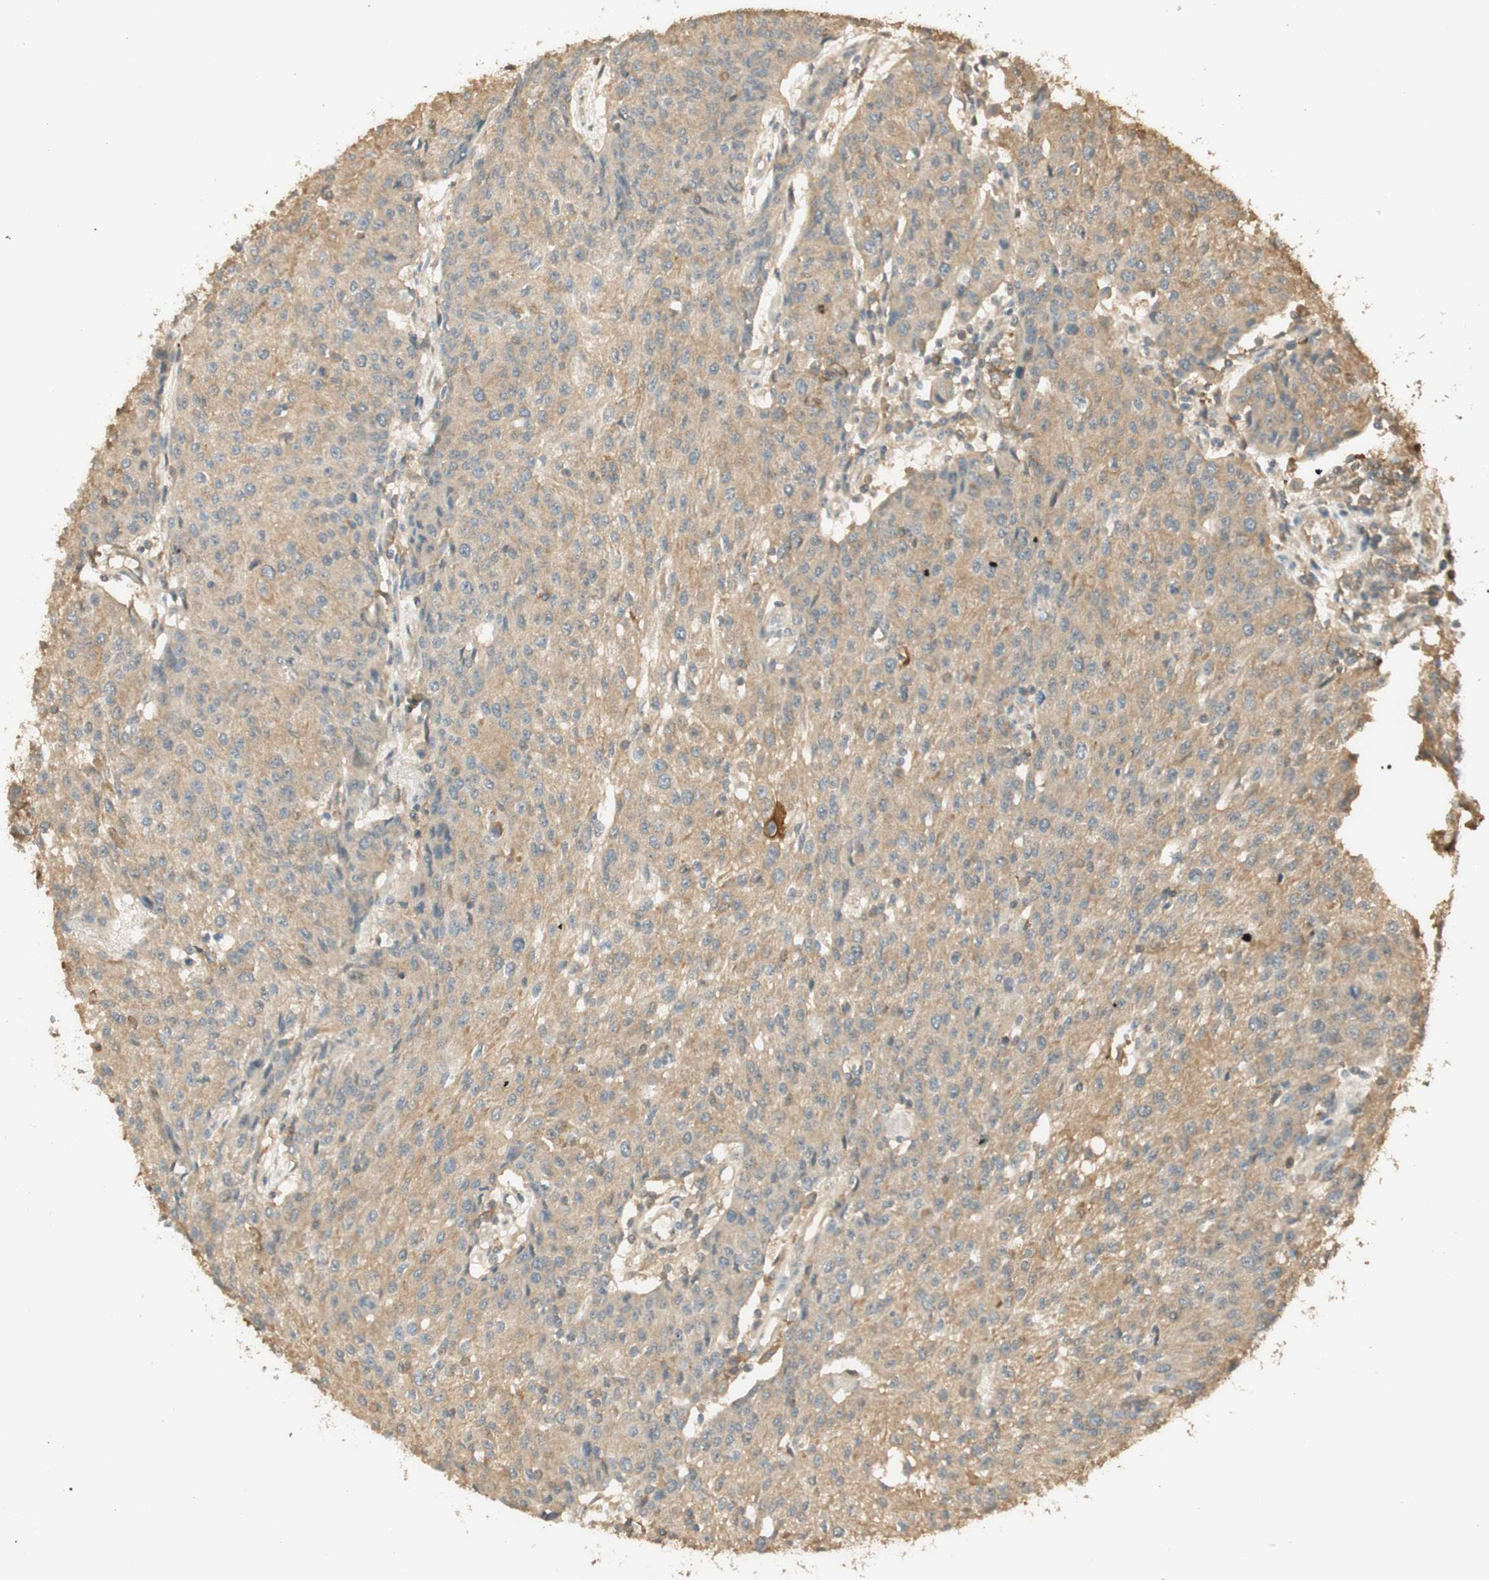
{"staining": {"intensity": "moderate", "quantity": ">75%", "location": "cytoplasmic/membranous"}, "tissue": "urothelial cancer", "cell_type": "Tumor cells", "image_type": "cancer", "snomed": [{"axis": "morphology", "description": "Urothelial carcinoma, High grade"}, {"axis": "topography", "description": "Urinary bladder"}], "caption": "IHC micrograph of neoplastic tissue: human urothelial carcinoma (high-grade) stained using immunohistochemistry shows medium levels of moderate protein expression localized specifically in the cytoplasmic/membranous of tumor cells, appearing as a cytoplasmic/membranous brown color.", "gene": "AGER", "patient": {"sex": "female", "age": 85}}